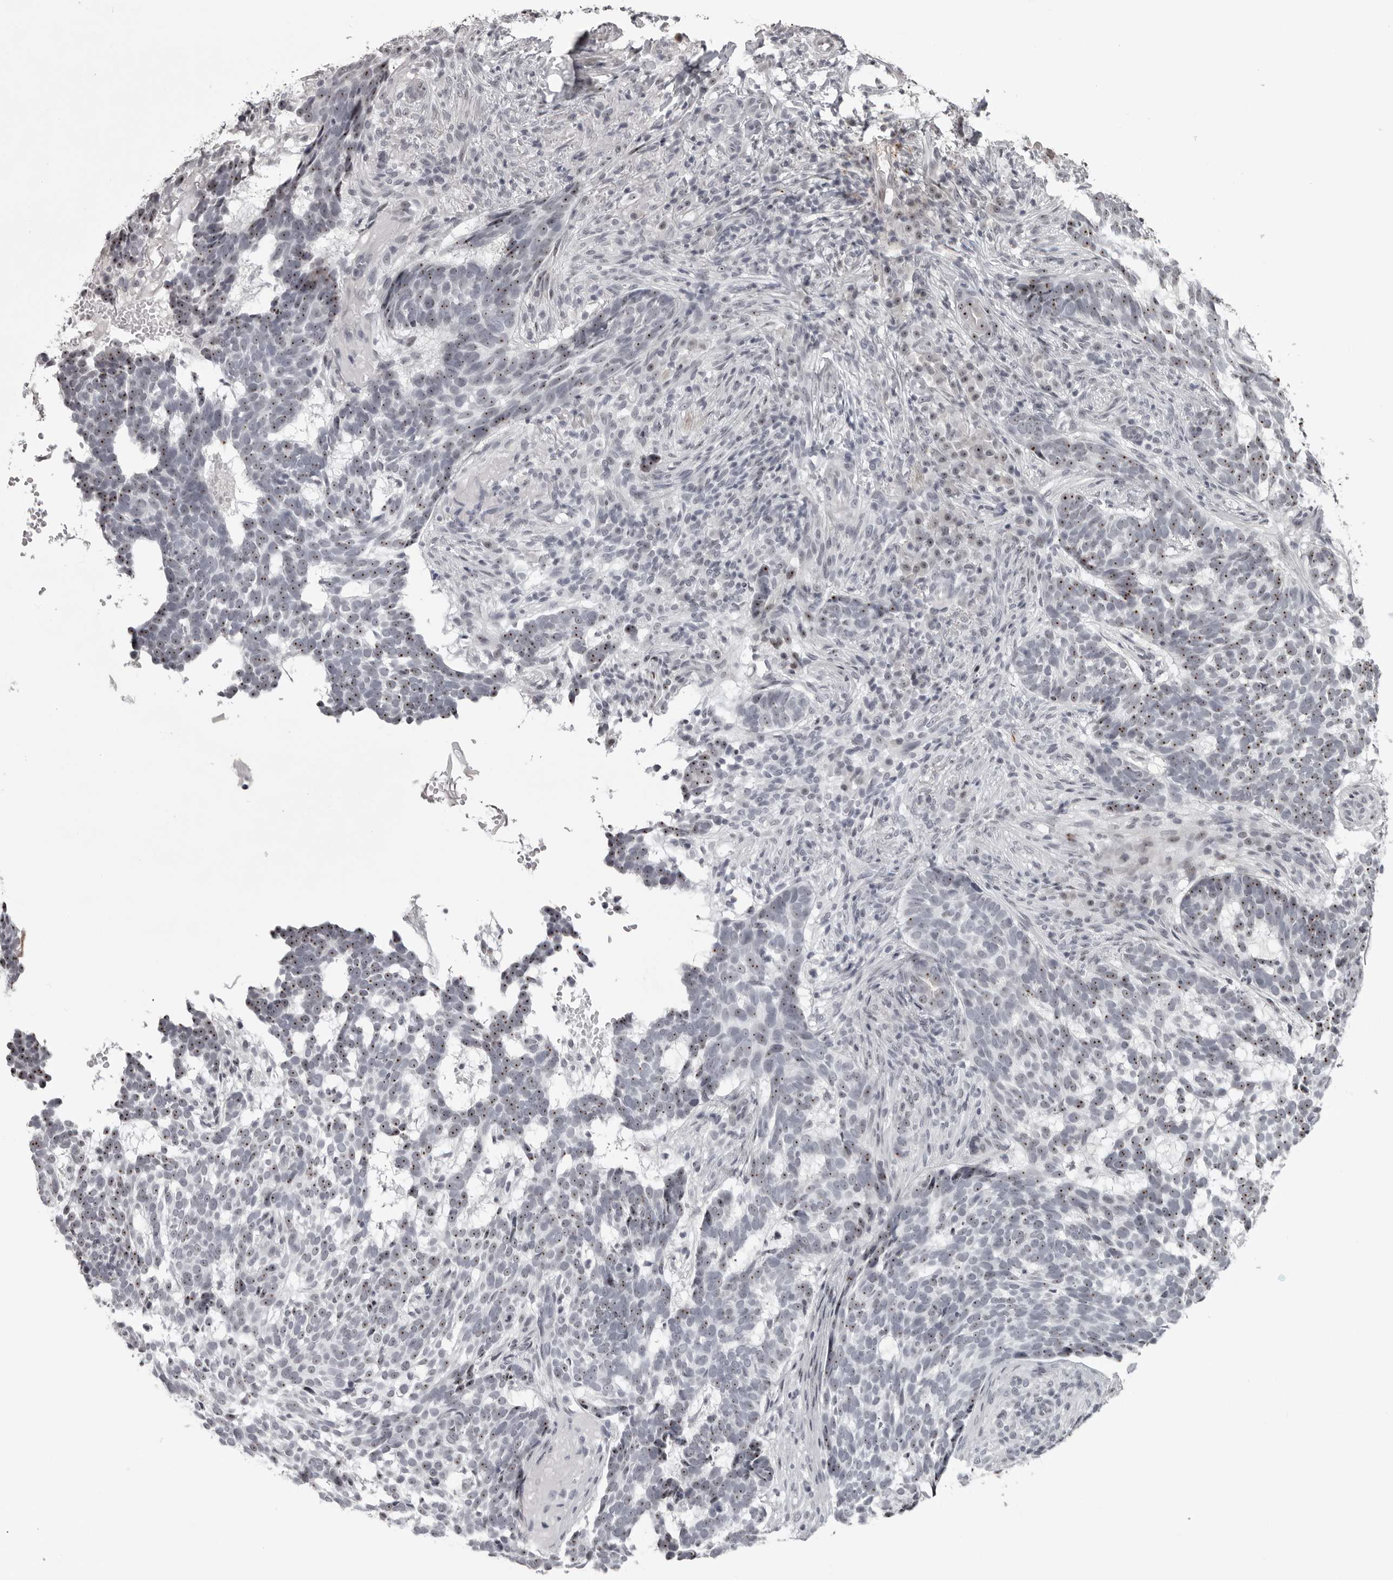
{"staining": {"intensity": "moderate", "quantity": "25%-75%", "location": "nuclear"}, "tissue": "skin cancer", "cell_type": "Tumor cells", "image_type": "cancer", "snomed": [{"axis": "morphology", "description": "Basal cell carcinoma"}, {"axis": "topography", "description": "Skin"}], "caption": "Immunohistochemical staining of basal cell carcinoma (skin) shows medium levels of moderate nuclear expression in about 25%-75% of tumor cells. (DAB (3,3'-diaminobenzidine) = brown stain, brightfield microscopy at high magnification).", "gene": "HELZ", "patient": {"sex": "male", "age": 85}}